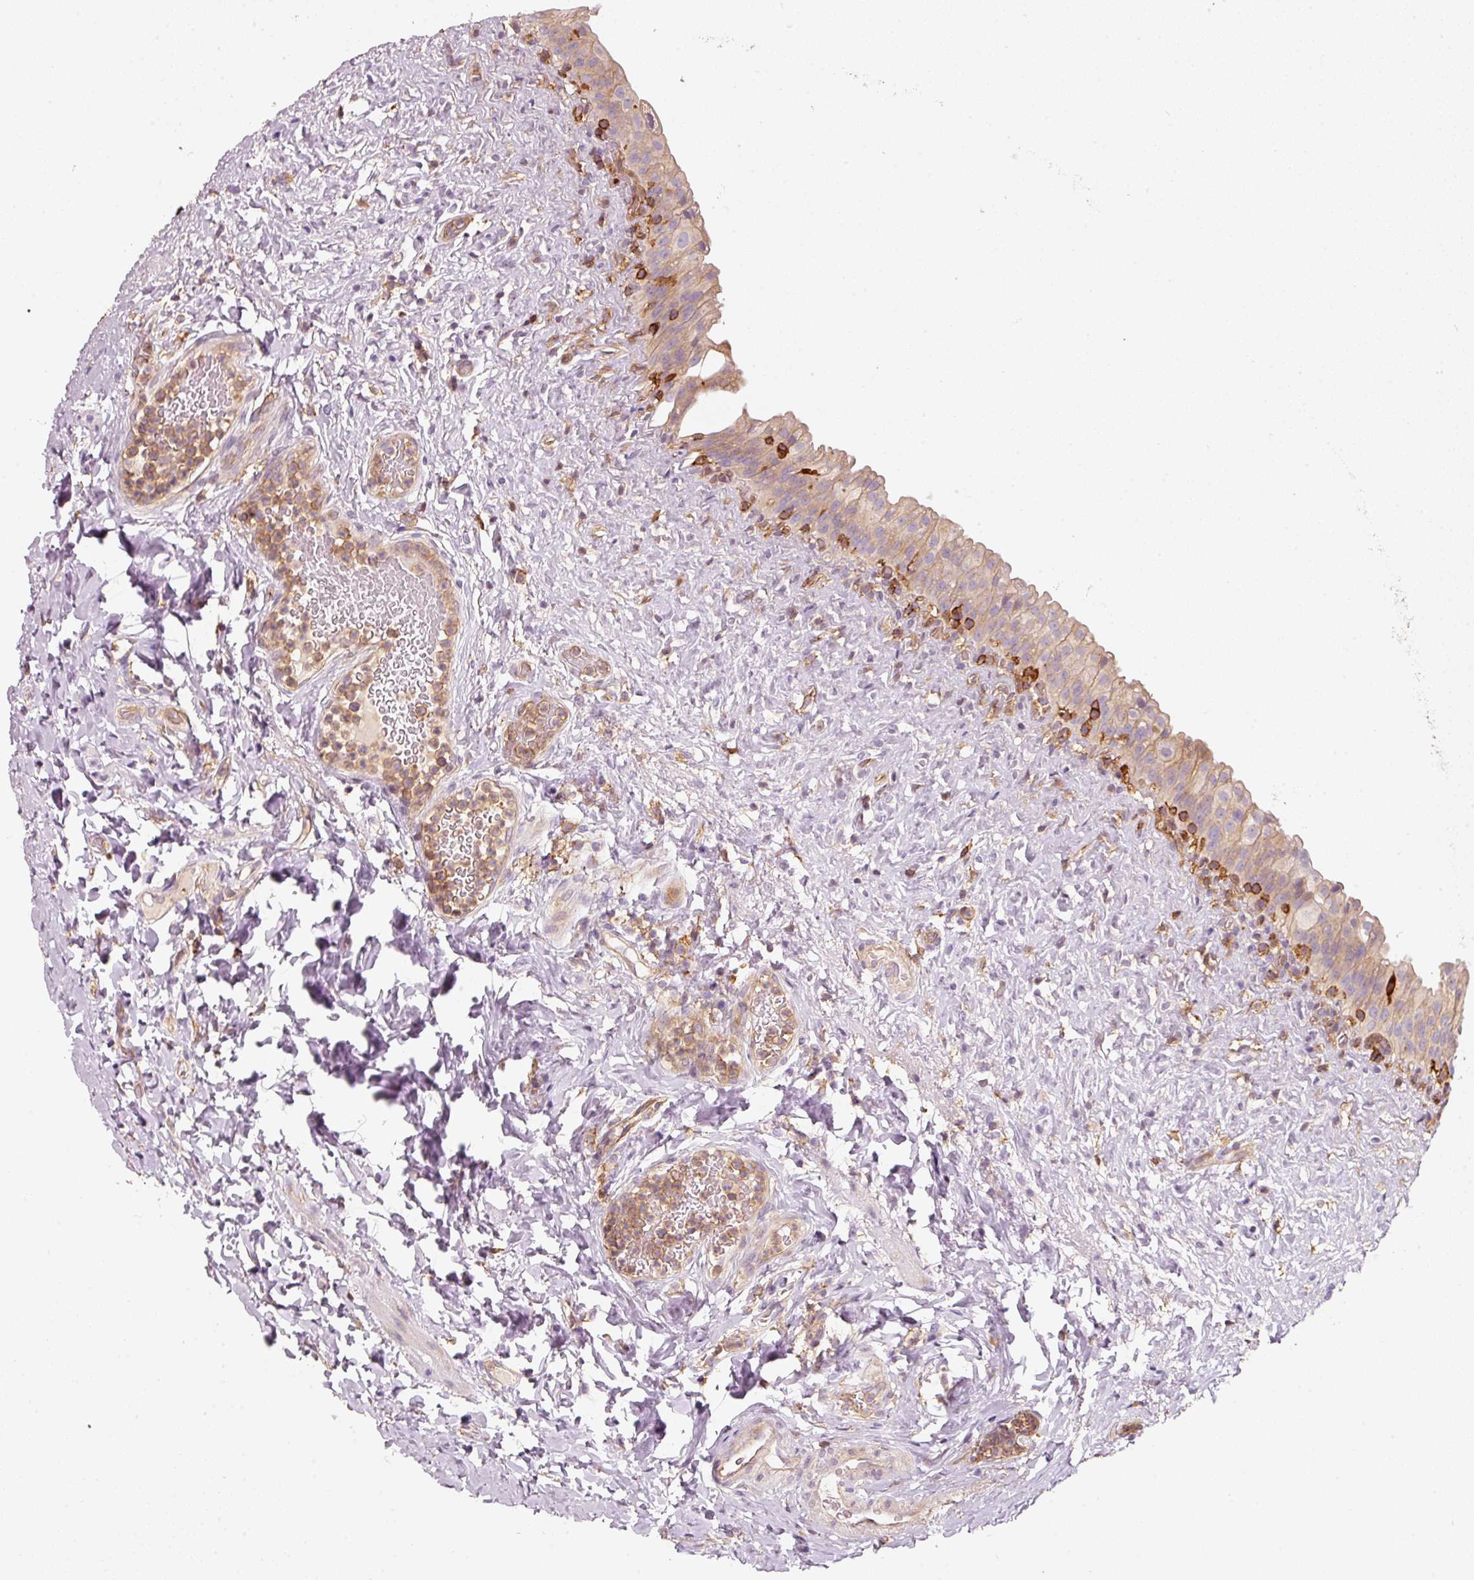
{"staining": {"intensity": "weak", "quantity": "25%-75%", "location": "cytoplasmic/membranous"}, "tissue": "urinary bladder", "cell_type": "Urothelial cells", "image_type": "normal", "snomed": [{"axis": "morphology", "description": "Normal tissue, NOS"}, {"axis": "topography", "description": "Urinary bladder"}], "caption": "Urothelial cells display weak cytoplasmic/membranous expression in approximately 25%-75% of cells in normal urinary bladder. Using DAB (3,3'-diaminobenzidine) (brown) and hematoxylin (blue) stains, captured at high magnification using brightfield microscopy.", "gene": "IQGAP2", "patient": {"sex": "female", "age": 27}}